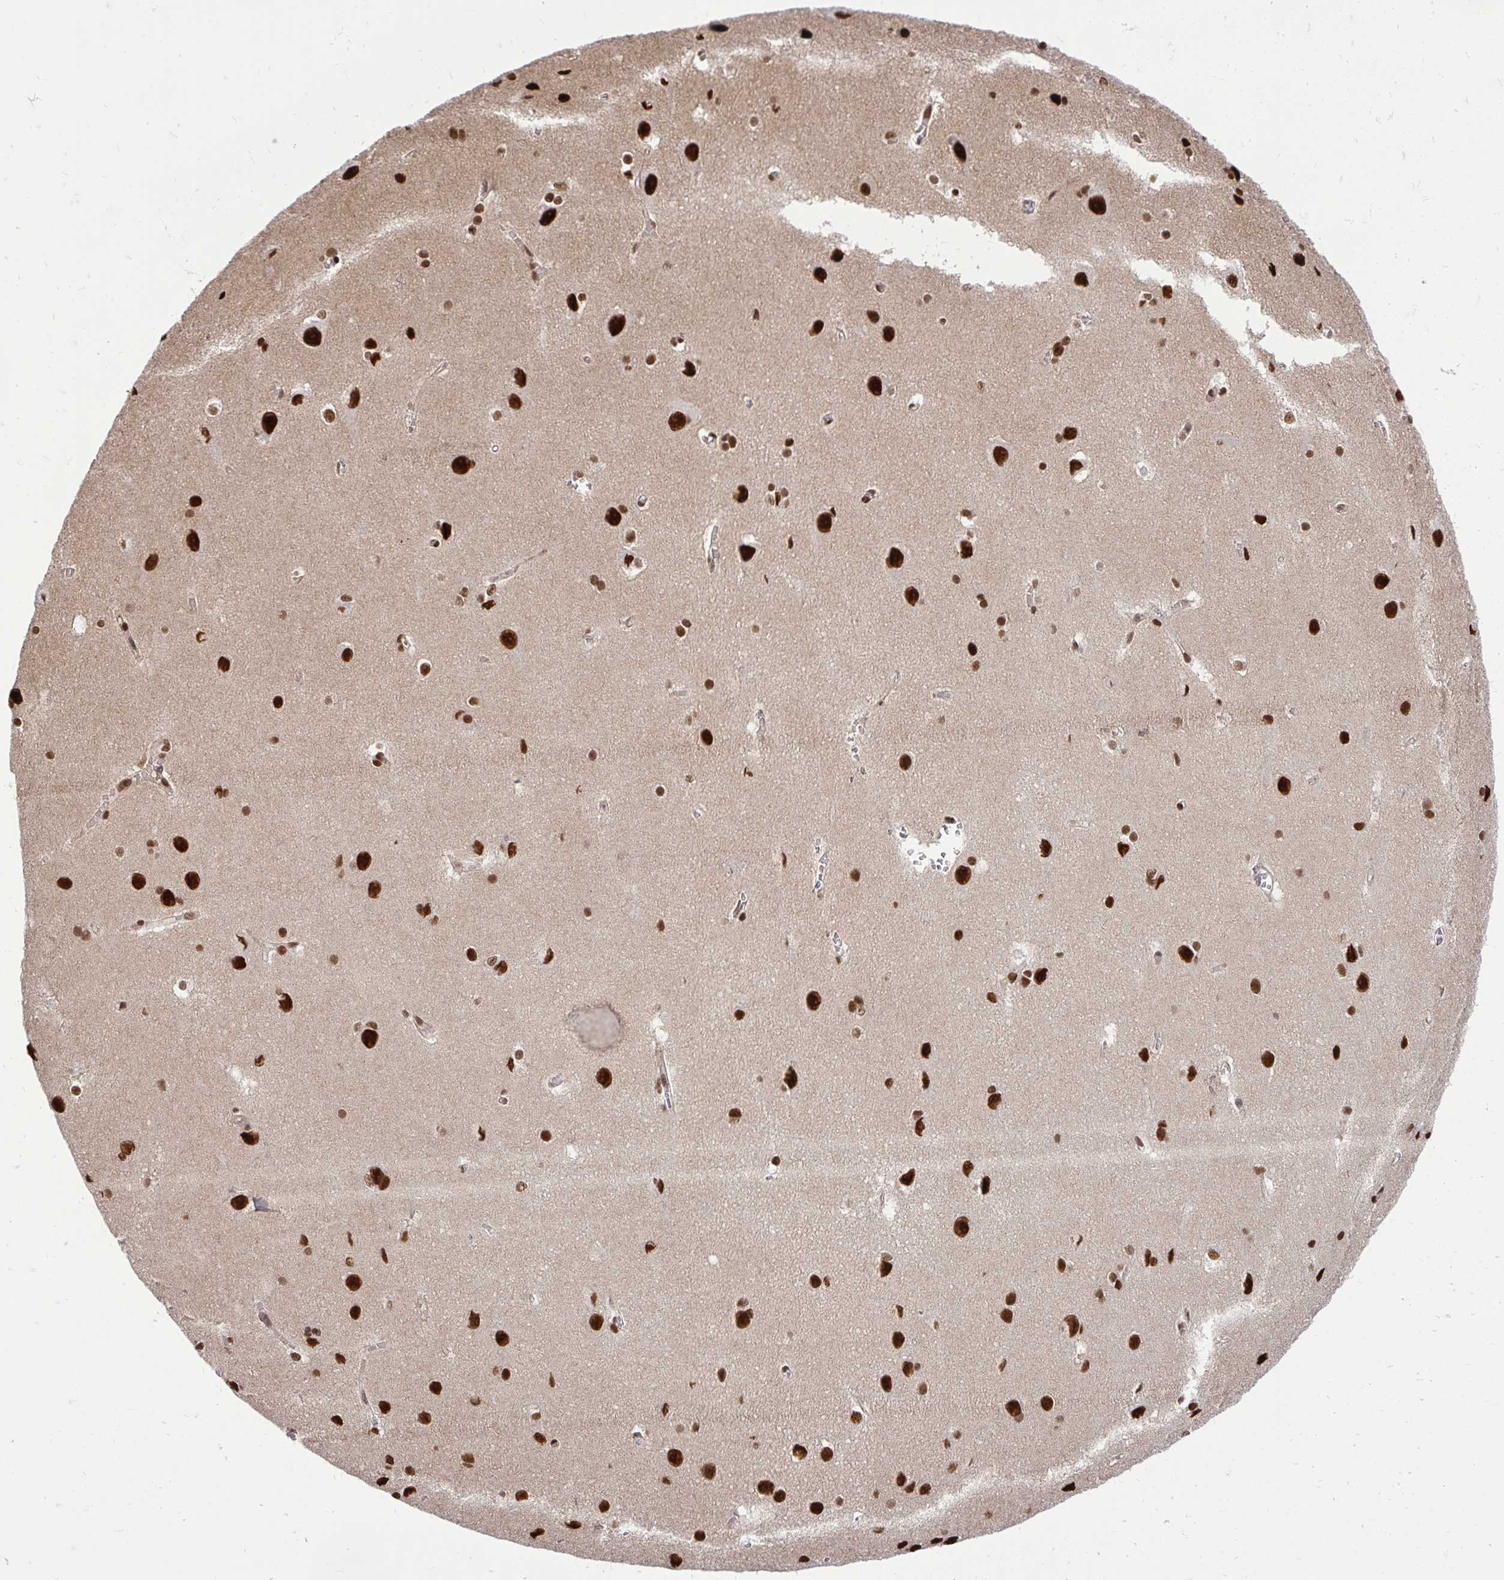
{"staining": {"intensity": "strong", "quantity": "25%-75%", "location": "nuclear"}, "tissue": "cerebral cortex", "cell_type": "Endothelial cells", "image_type": "normal", "snomed": [{"axis": "morphology", "description": "Normal tissue, NOS"}, {"axis": "topography", "description": "Cerebral cortex"}], "caption": "Brown immunohistochemical staining in unremarkable cerebral cortex exhibits strong nuclear staining in about 25%-75% of endothelial cells.", "gene": "TBL1Y", "patient": {"sex": "male", "age": 37}}